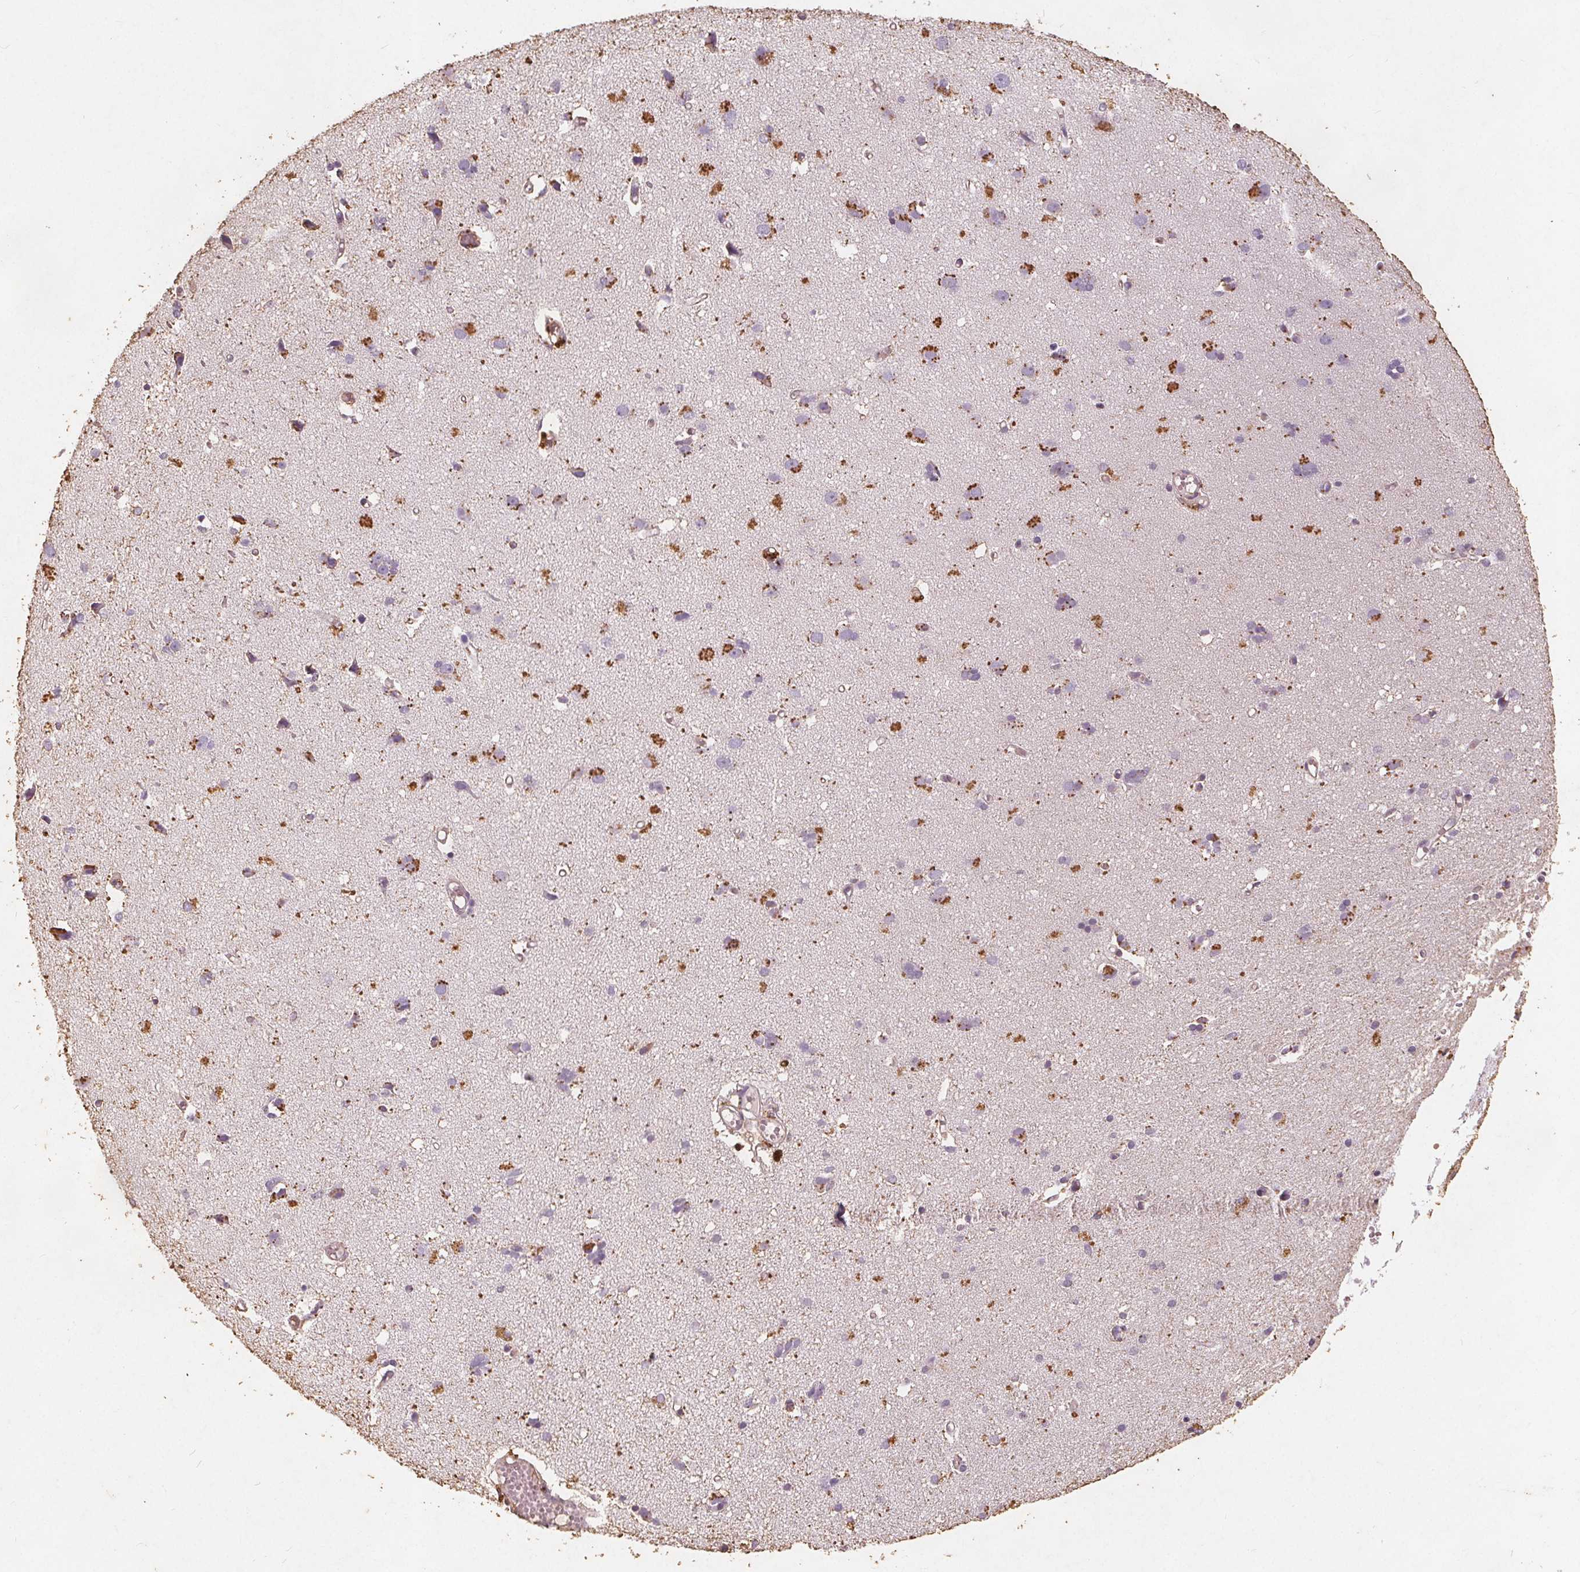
{"staining": {"intensity": "moderate", "quantity": "<25%", "location": "cytoplasmic/membranous"}, "tissue": "cerebral cortex", "cell_type": "Endothelial cells", "image_type": "normal", "snomed": [{"axis": "morphology", "description": "Normal tissue, NOS"}, {"axis": "morphology", "description": "Glioma, malignant, High grade"}, {"axis": "topography", "description": "Cerebral cortex"}], "caption": "High-magnification brightfield microscopy of benign cerebral cortex stained with DAB (3,3'-diaminobenzidine) (brown) and counterstained with hematoxylin (blue). endothelial cells exhibit moderate cytoplasmic/membranous expression is present in about<25% of cells. (brown staining indicates protein expression, while blue staining denotes nuclei).", "gene": "C19orf84", "patient": {"sex": "male", "age": 71}}